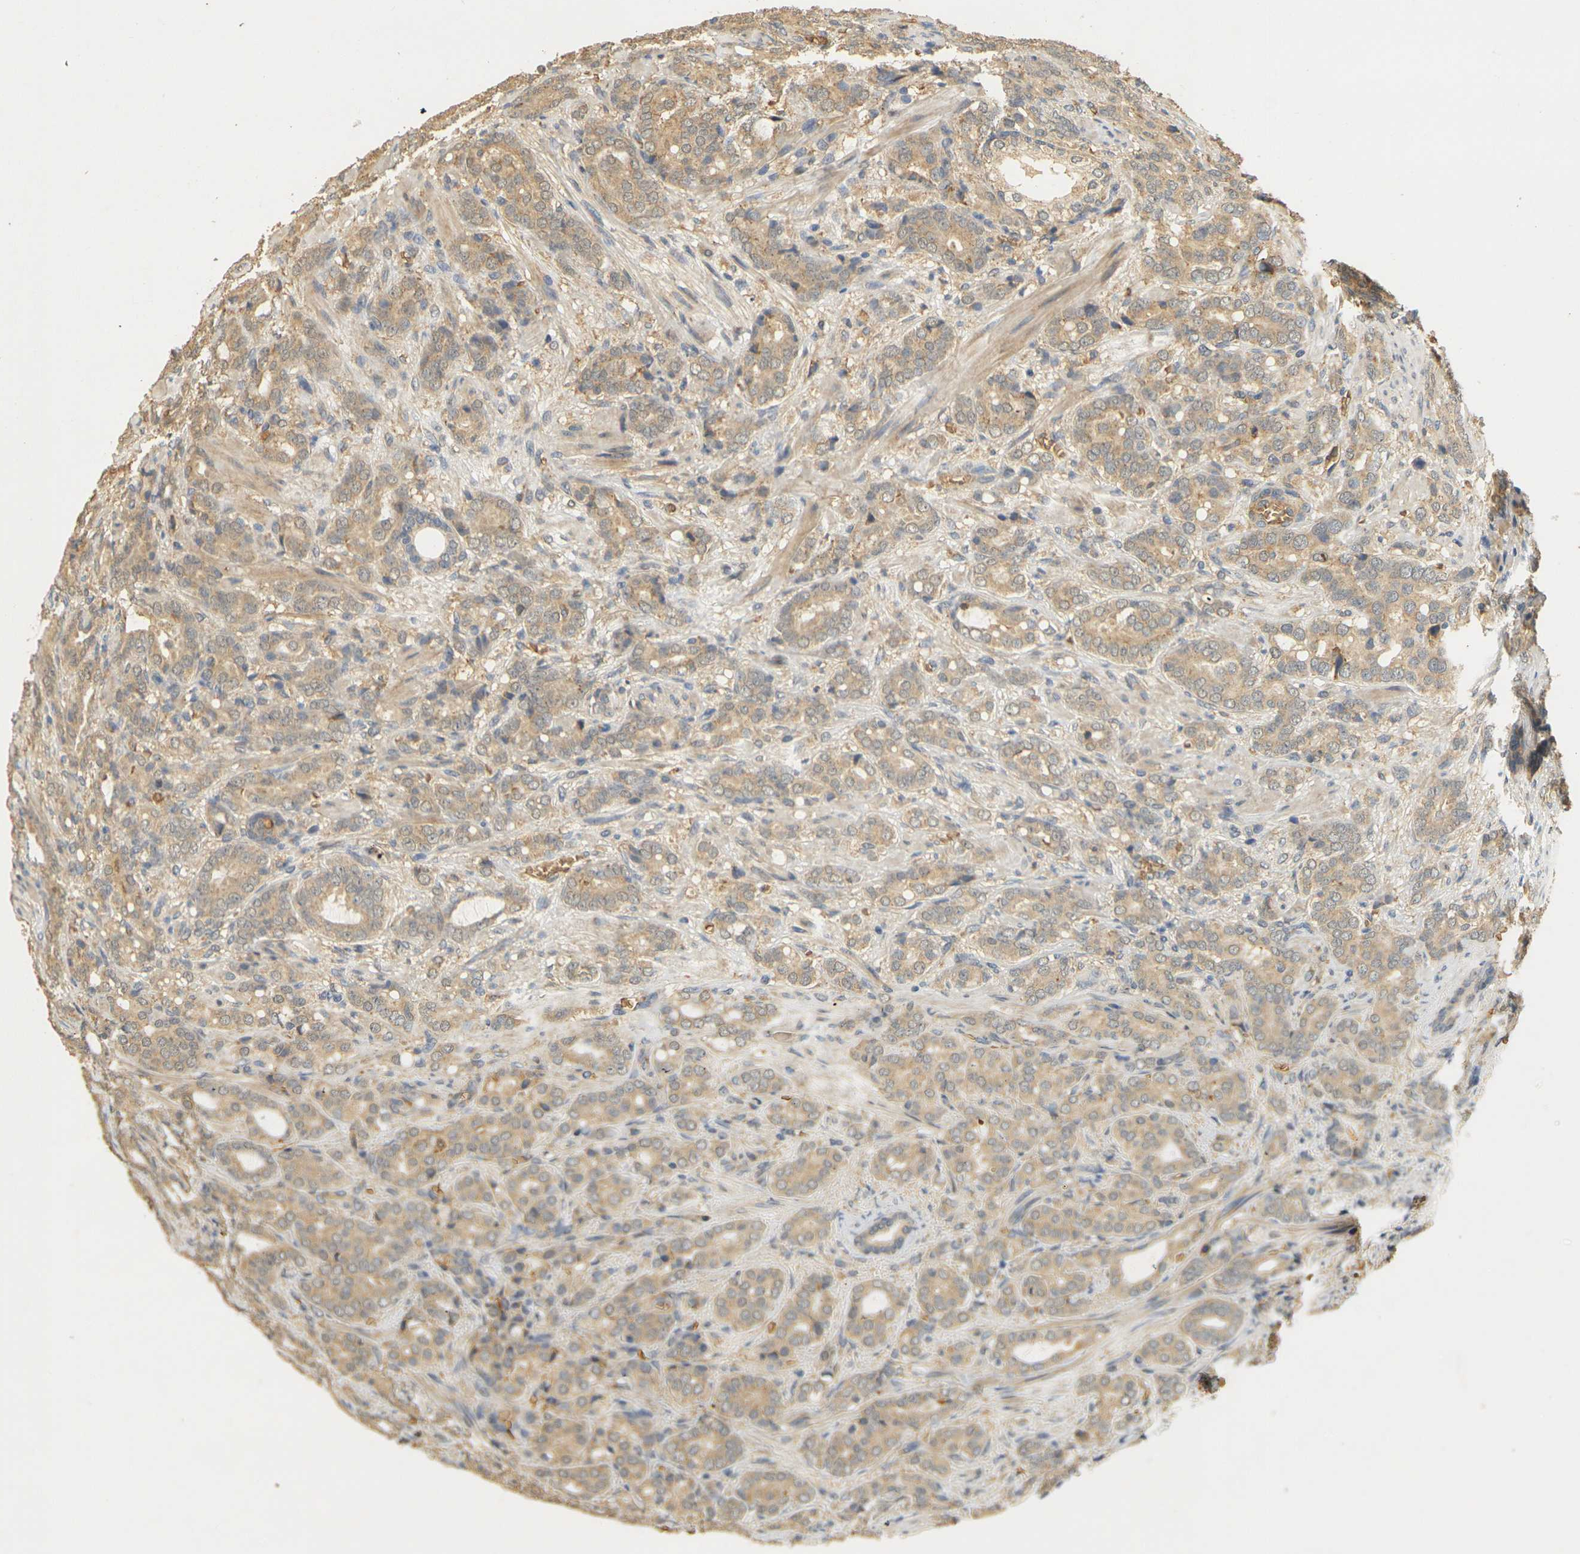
{"staining": {"intensity": "moderate", "quantity": ">75%", "location": "cytoplasmic/membranous"}, "tissue": "prostate cancer", "cell_type": "Tumor cells", "image_type": "cancer", "snomed": [{"axis": "morphology", "description": "Adenocarcinoma, High grade"}, {"axis": "topography", "description": "Prostate"}], "caption": "Immunohistochemical staining of human prostate cancer exhibits moderate cytoplasmic/membranous protein positivity in about >75% of tumor cells.", "gene": "MEGF9", "patient": {"sex": "male", "age": 64}}